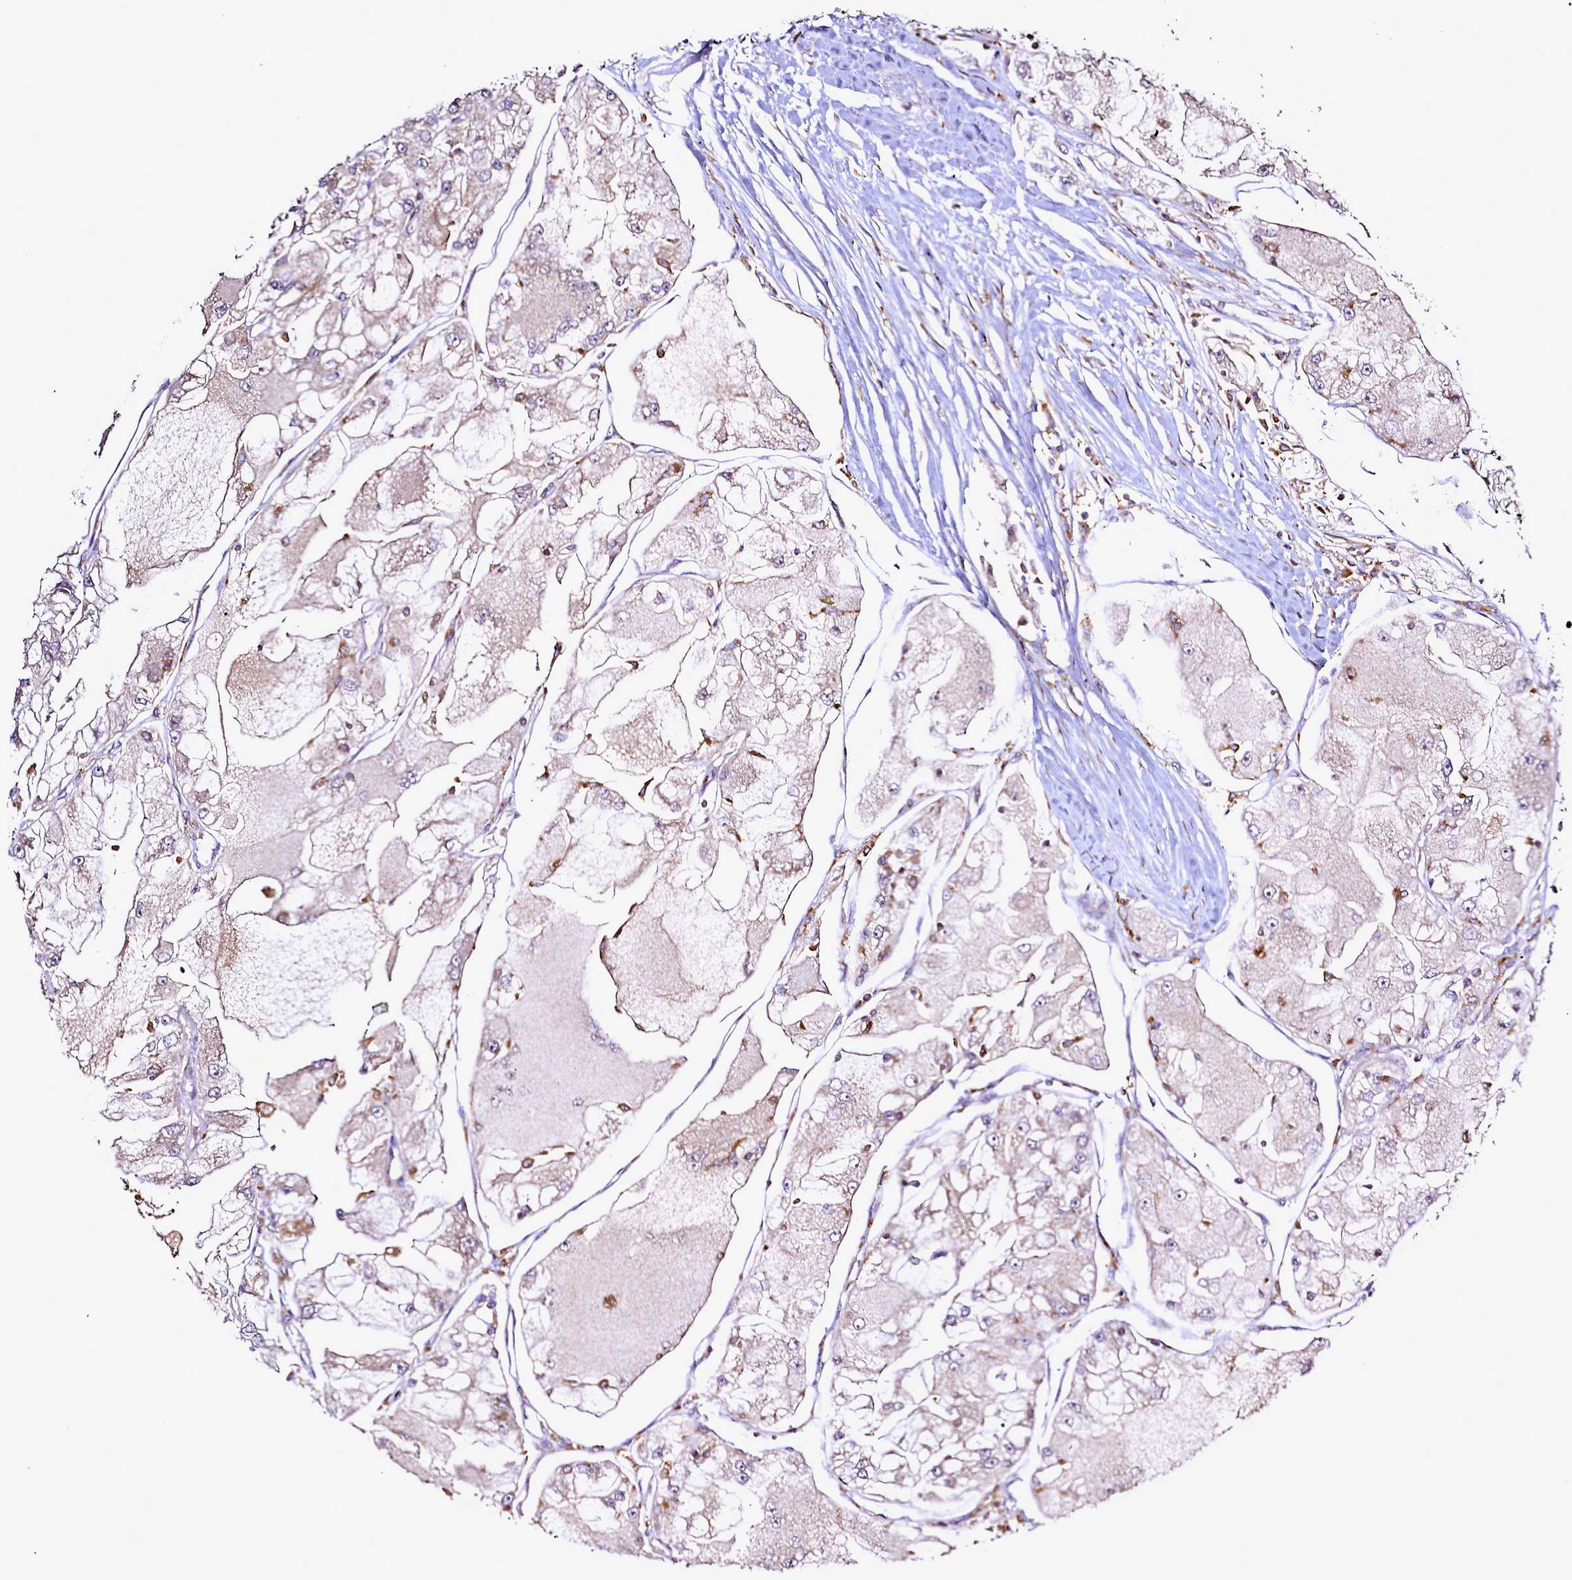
{"staining": {"intensity": "moderate", "quantity": "<25%", "location": "cytoplasmic/membranous"}, "tissue": "renal cancer", "cell_type": "Tumor cells", "image_type": "cancer", "snomed": [{"axis": "morphology", "description": "Adenocarcinoma, NOS"}, {"axis": "topography", "description": "Kidney"}], "caption": "Human renal cancer (adenocarcinoma) stained with a protein marker exhibits moderate staining in tumor cells.", "gene": "NCKAP1L", "patient": {"sex": "female", "age": 72}}